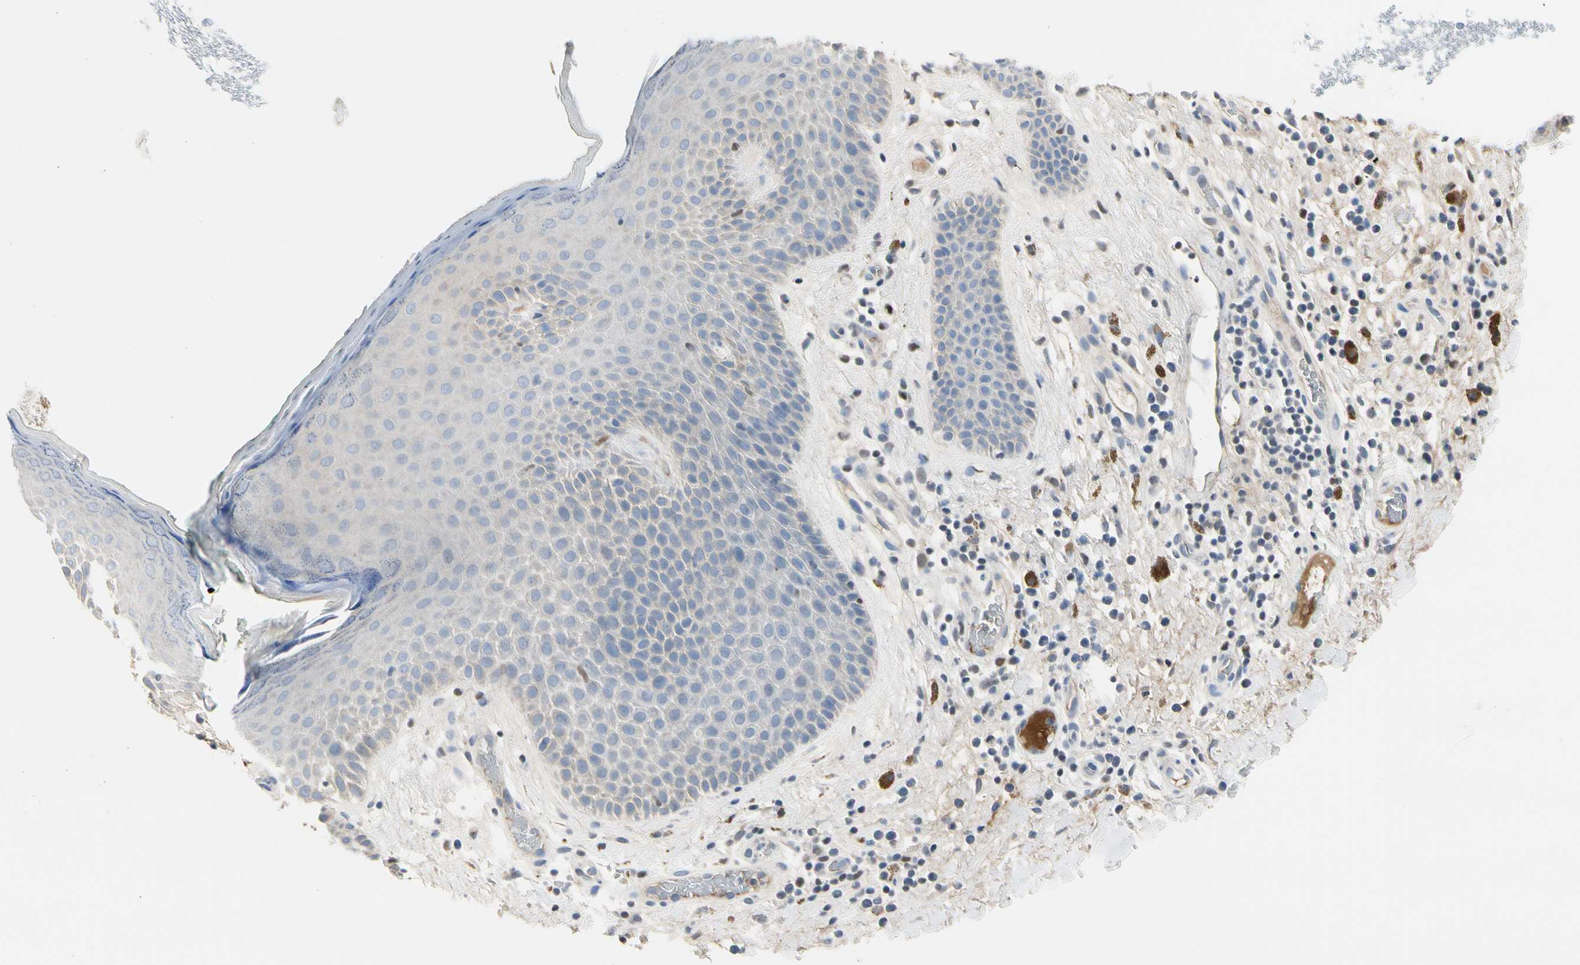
{"staining": {"intensity": "negative", "quantity": "none", "location": "none"}, "tissue": "skin", "cell_type": "Epidermal cells", "image_type": "normal", "snomed": [{"axis": "morphology", "description": "Normal tissue, NOS"}, {"axis": "topography", "description": "Anal"}], "caption": "Epidermal cells are negative for protein expression in unremarkable human skin. The staining is performed using DAB brown chromogen with nuclei counter-stained in using hematoxylin.", "gene": "ECRG4", "patient": {"sex": "male", "age": 74}}